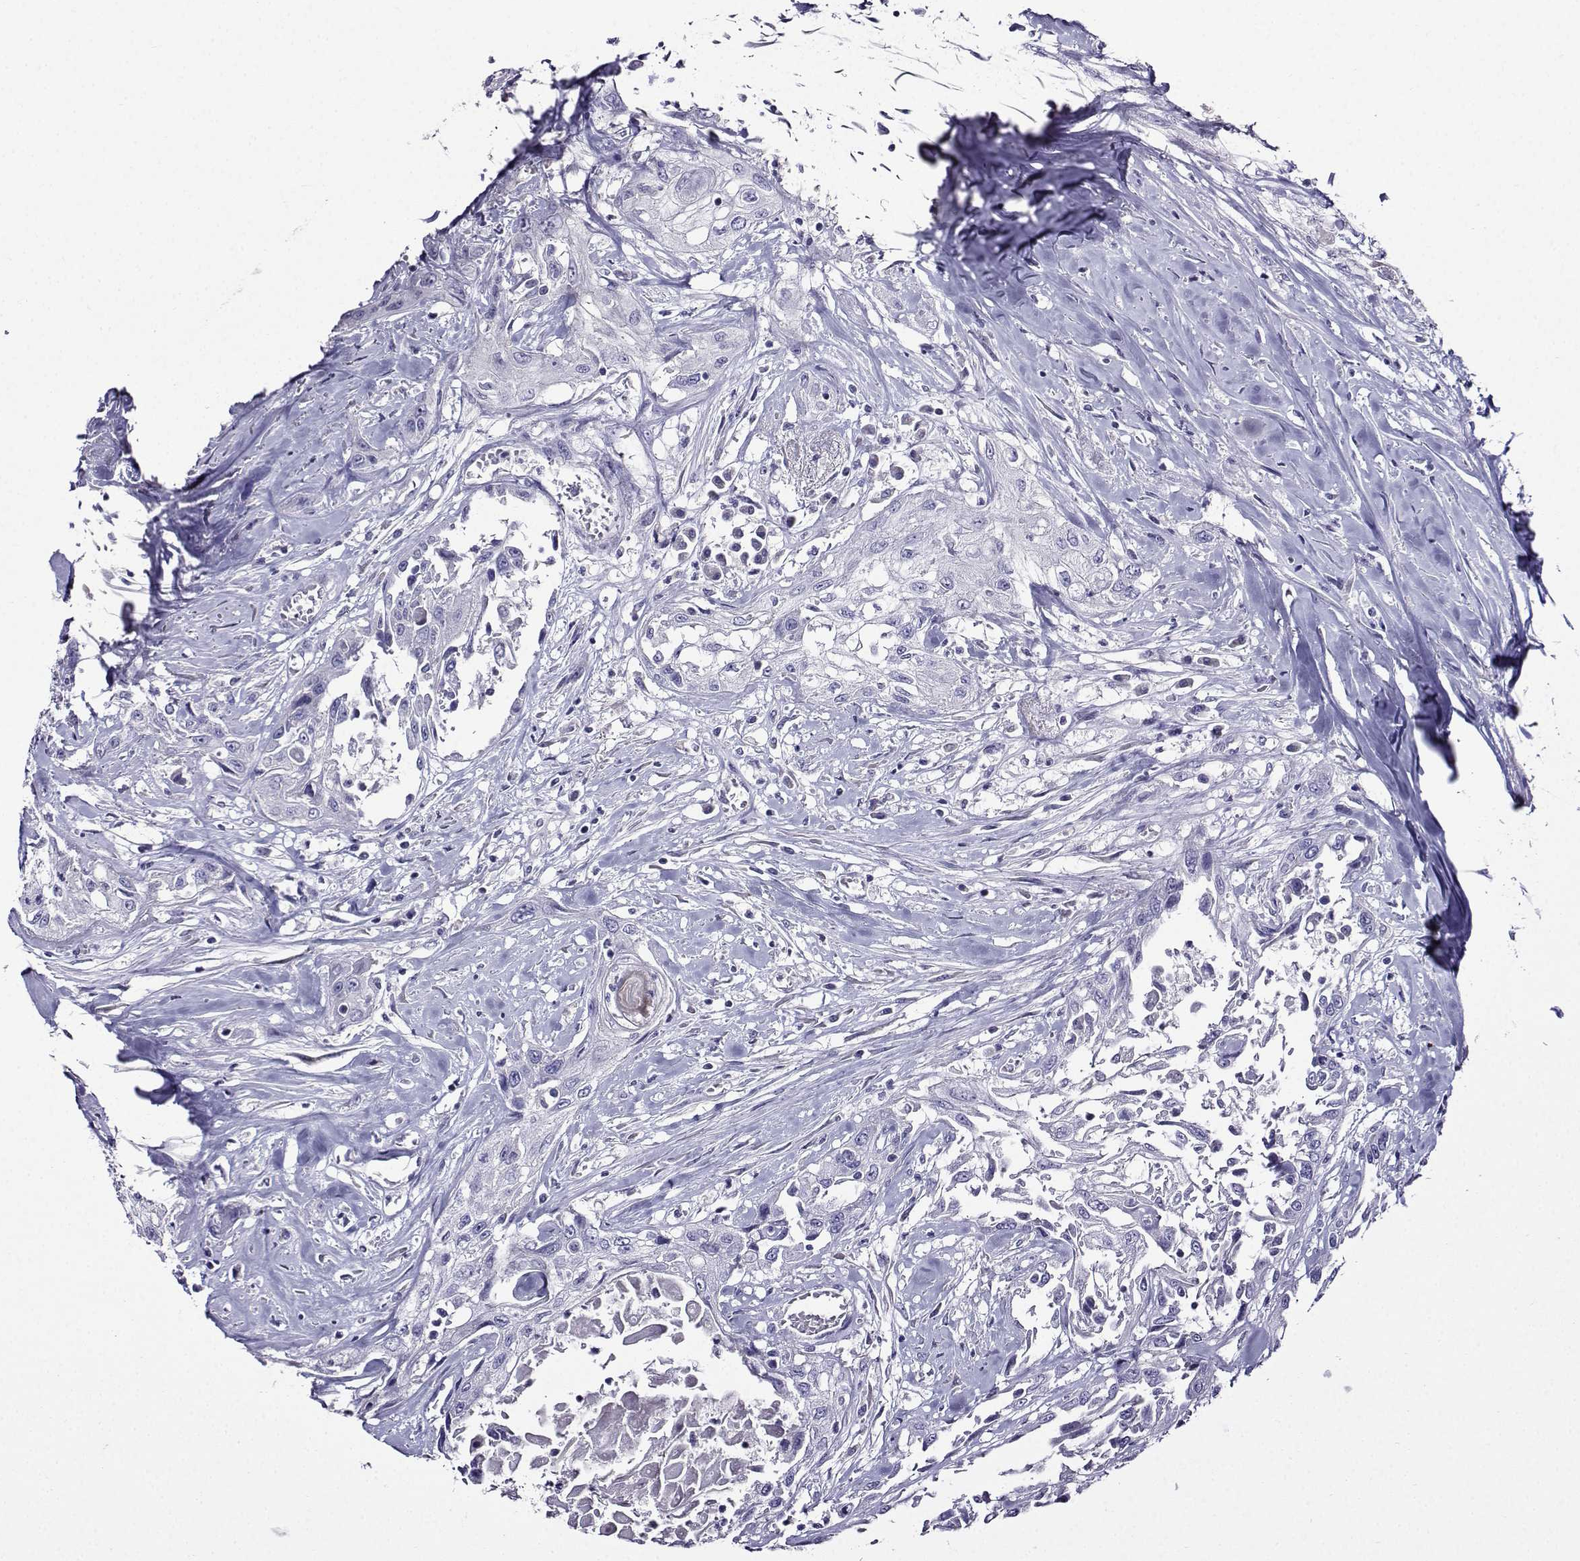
{"staining": {"intensity": "negative", "quantity": "none", "location": "none"}, "tissue": "head and neck cancer", "cell_type": "Tumor cells", "image_type": "cancer", "snomed": [{"axis": "morphology", "description": "Normal tissue, NOS"}, {"axis": "morphology", "description": "Squamous cell carcinoma, NOS"}, {"axis": "topography", "description": "Oral tissue"}, {"axis": "topography", "description": "Peripheral nerve tissue"}, {"axis": "topography", "description": "Head-Neck"}], "caption": "Tumor cells show no significant protein expression in head and neck cancer (squamous cell carcinoma).", "gene": "TMEM266", "patient": {"sex": "female", "age": 59}}